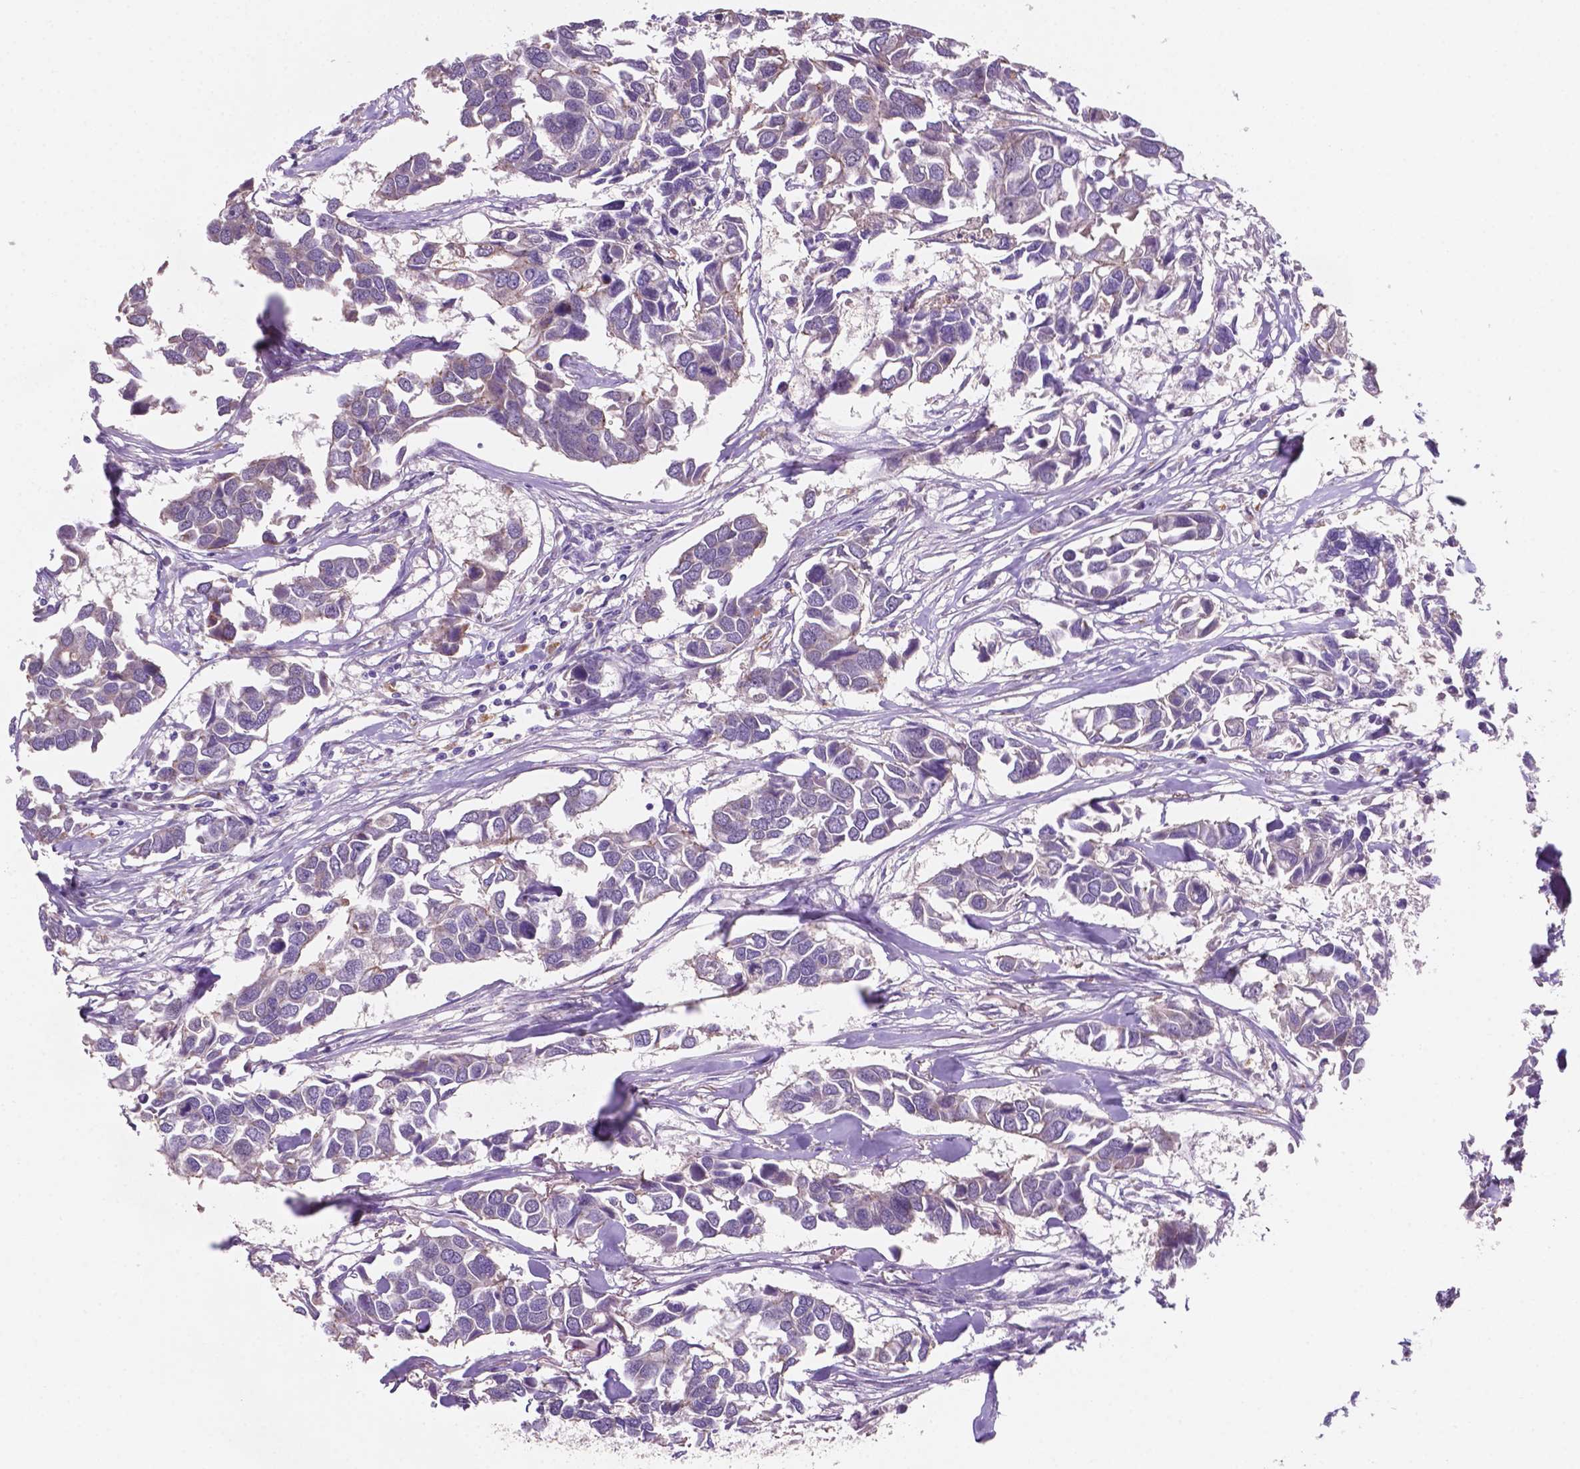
{"staining": {"intensity": "negative", "quantity": "none", "location": "none"}, "tissue": "breast cancer", "cell_type": "Tumor cells", "image_type": "cancer", "snomed": [{"axis": "morphology", "description": "Duct carcinoma"}, {"axis": "topography", "description": "Breast"}], "caption": "Immunohistochemical staining of human breast invasive ductal carcinoma demonstrates no significant staining in tumor cells.", "gene": "MKRN2OS", "patient": {"sex": "female", "age": 83}}